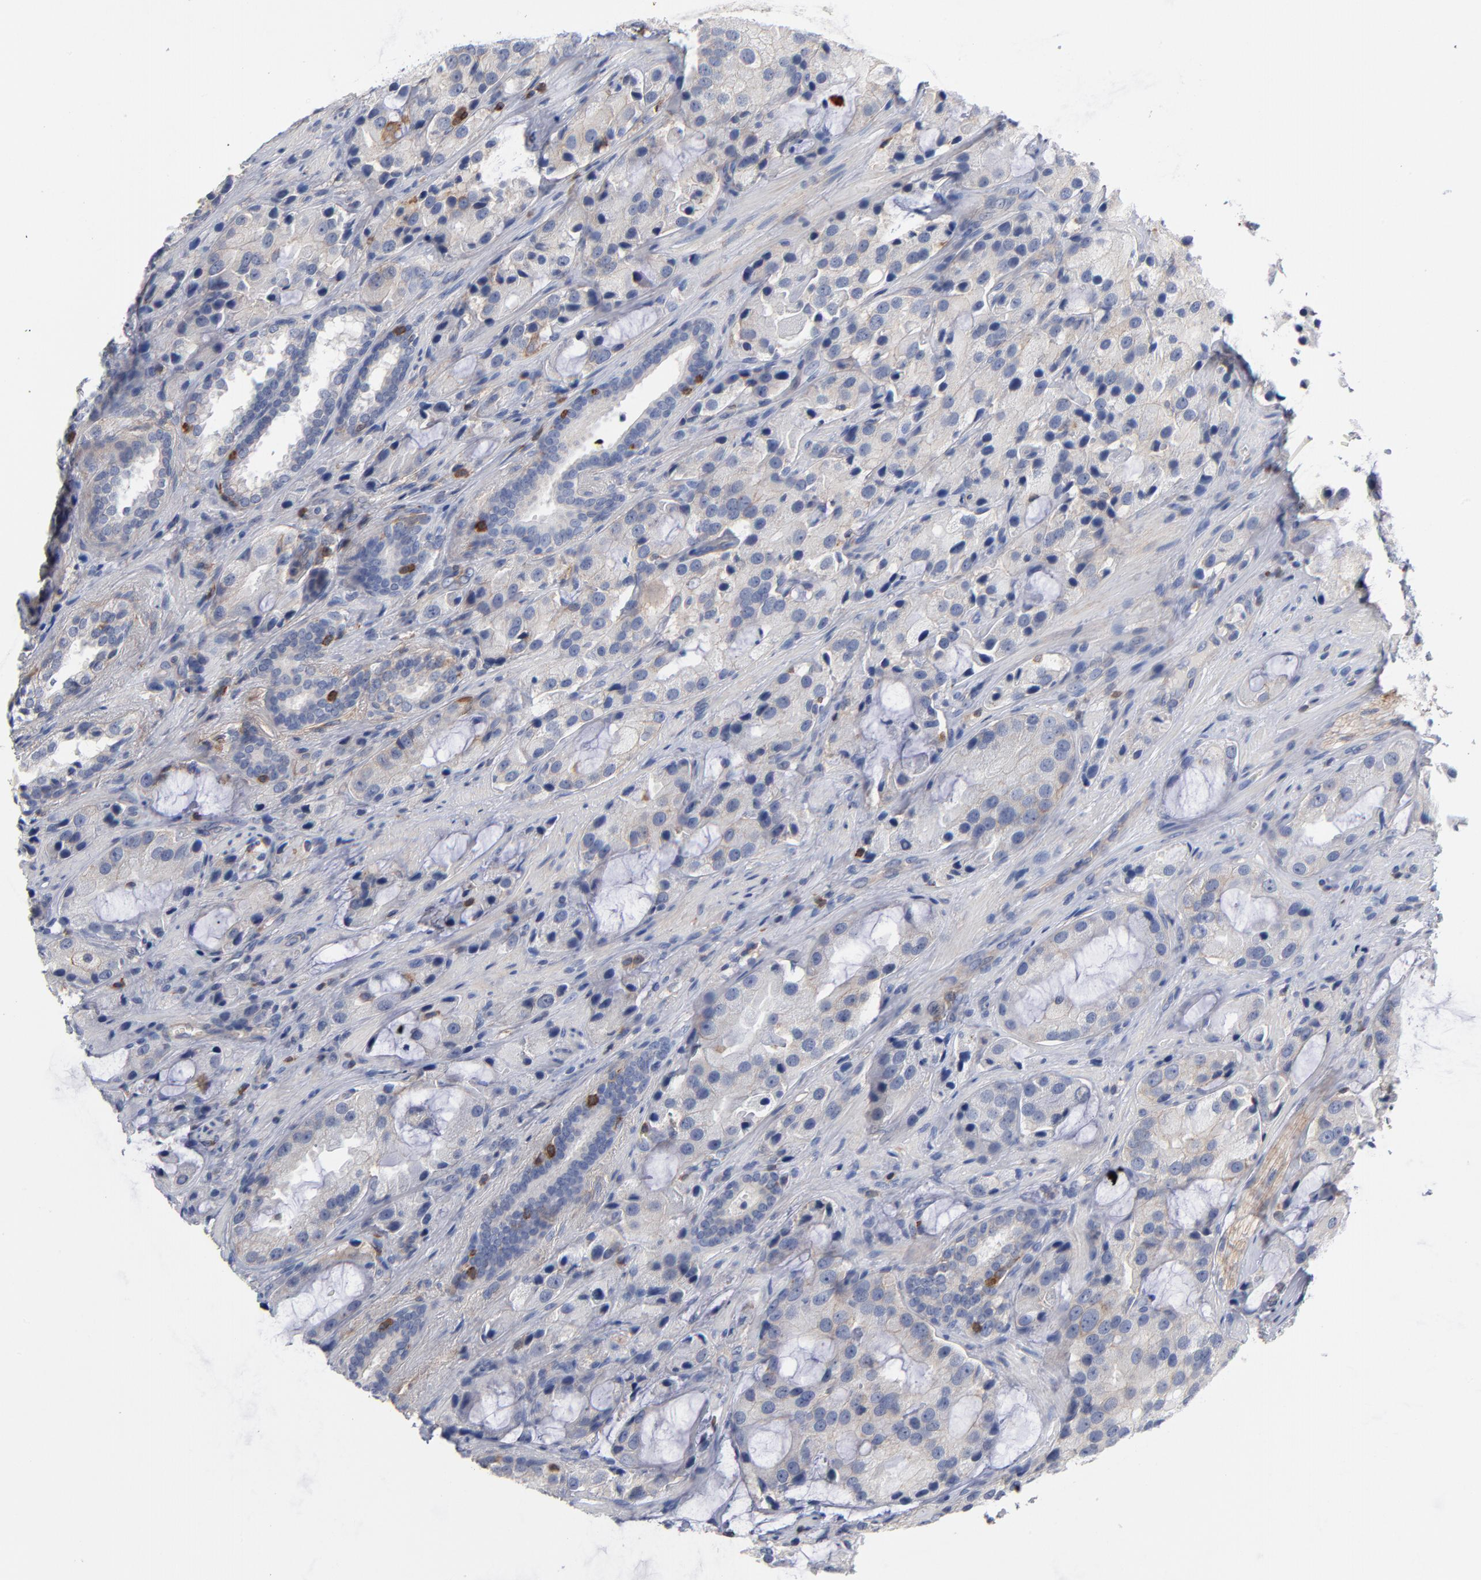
{"staining": {"intensity": "weak", "quantity": "<25%", "location": "cytoplasmic/membranous"}, "tissue": "prostate cancer", "cell_type": "Tumor cells", "image_type": "cancer", "snomed": [{"axis": "morphology", "description": "Adenocarcinoma, High grade"}, {"axis": "topography", "description": "Prostate"}], "caption": "This is a micrograph of IHC staining of prostate high-grade adenocarcinoma, which shows no staining in tumor cells.", "gene": "PDLIM2", "patient": {"sex": "male", "age": 70}}